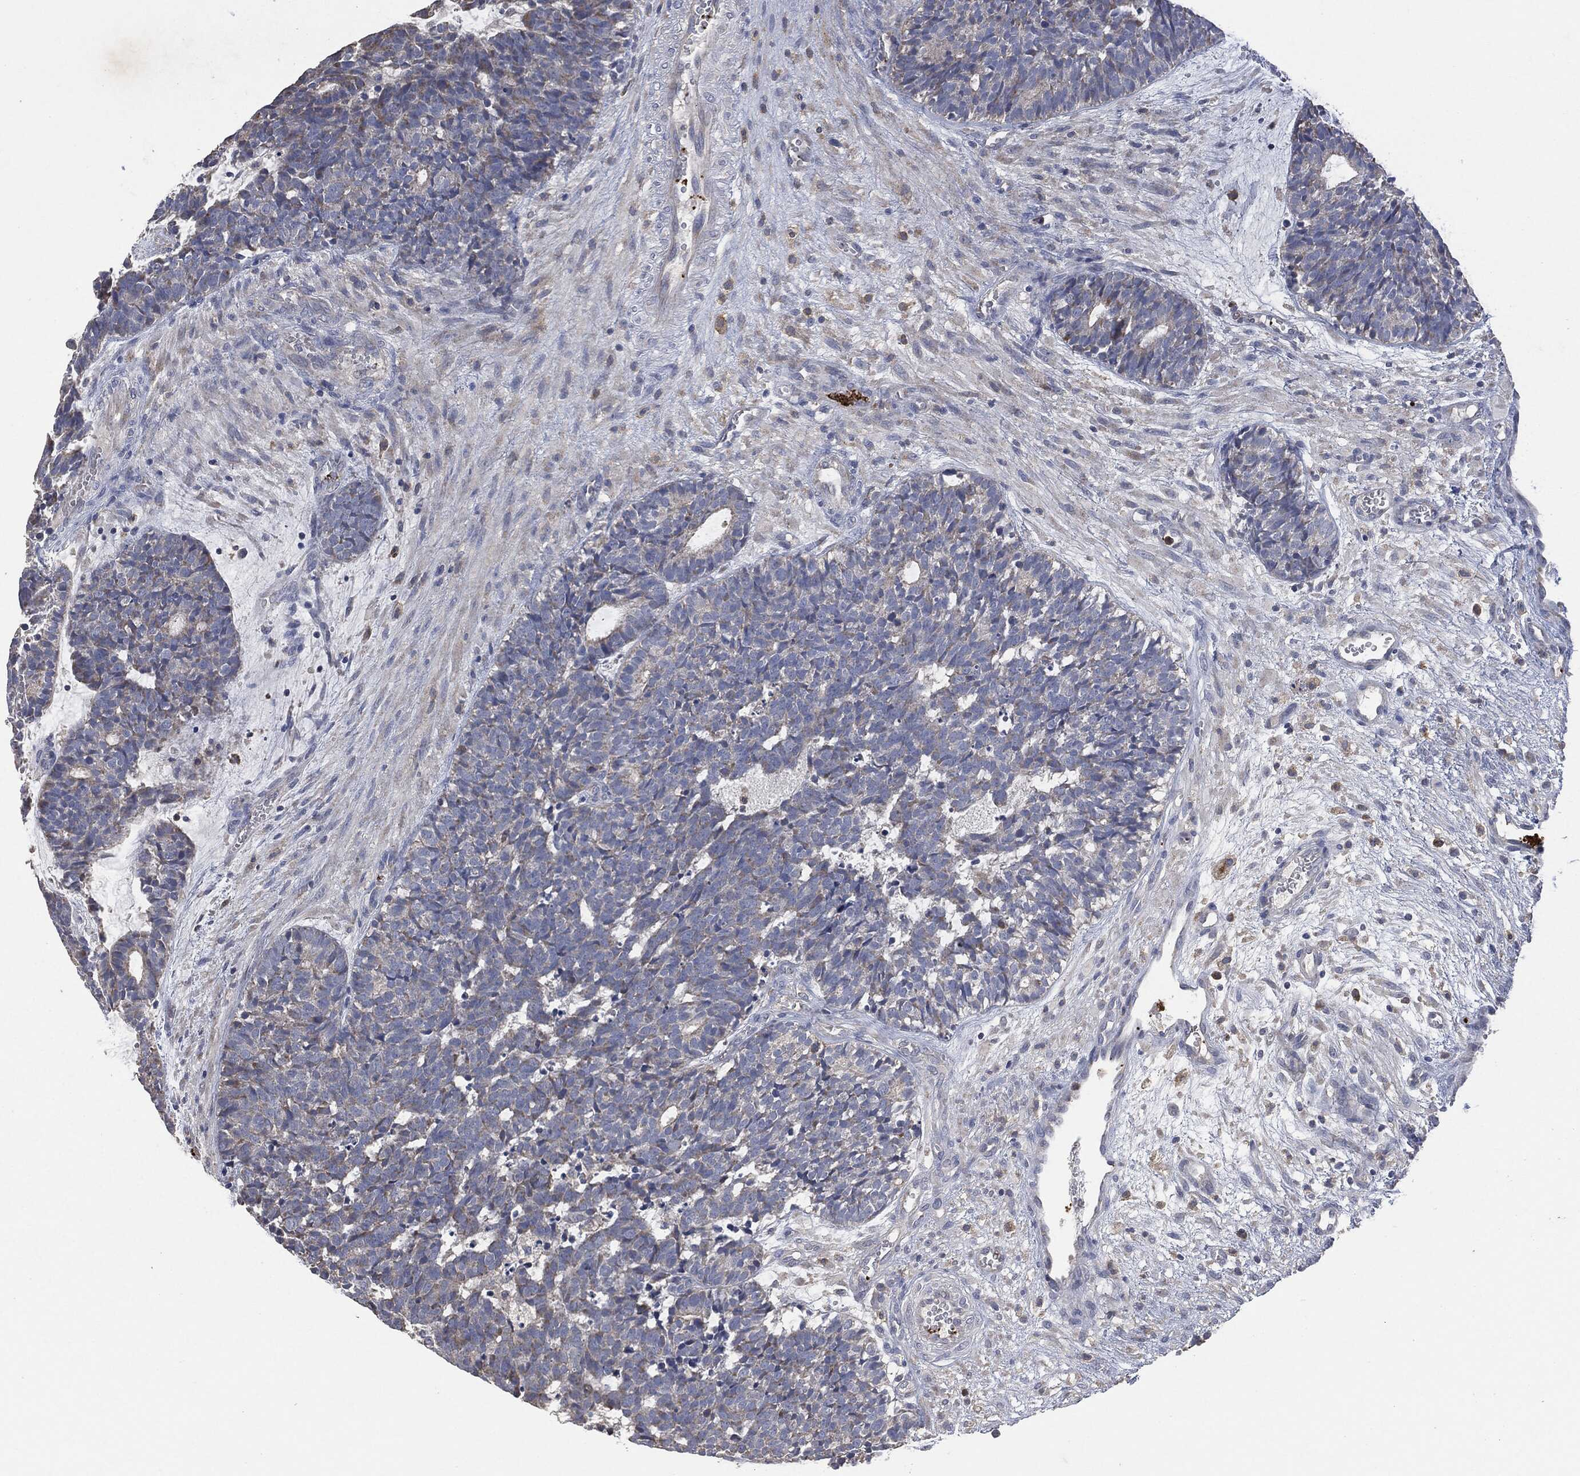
{"staining": {"intensity": "moderate", "quantity": "<25%", "location": "cytoplasmic/membranous"}, "tissue": "head and neck cancer", "cell_type": "Tumor cells", "image_type": "cancer", "snomed": [{"axis": "morphology", "description": "Adenocarcinoma, NOS"}, {"axis": "topography", "description": "Head-Neck"}], "caption": "Human head and neck cancer stained for a protein (brown) shows moderate cytoplasmic/membranous positive positivity in about <25% of tumor cells.", "gene": "CD33", "patient": {"sex": "female", "age": 81}}